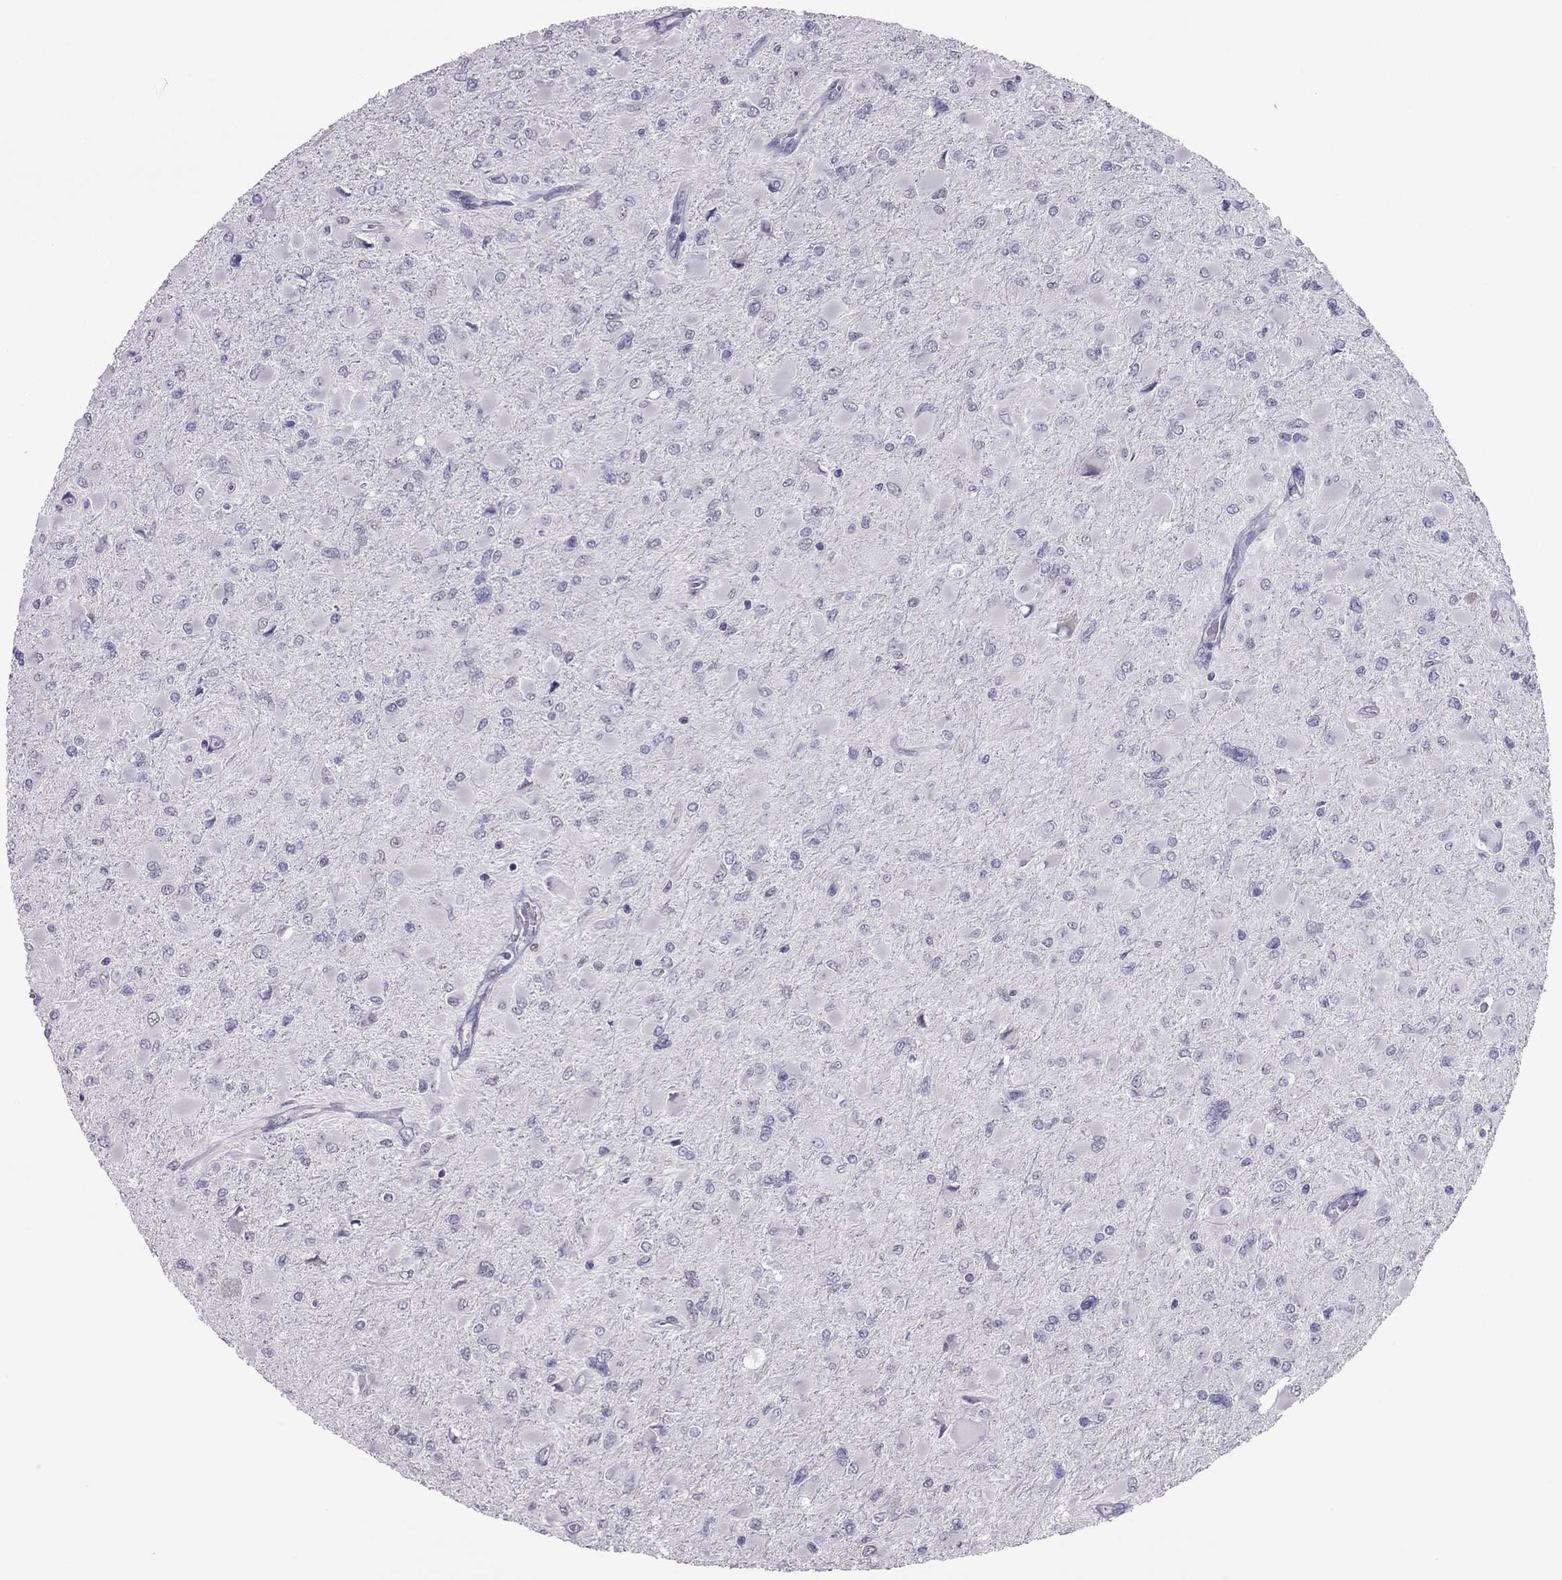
{"staining": {"intensity": "negative", "quantity": "none", "location": "none"}, "tissue": "glioma", "cell_type": "Tumor cells", "image_type": "cancer", "snomed": [{"axis": "morphology", "description": "Glioma, malignant, High grade"}, {"axis": "topography", "description": "Cerebral cortex"}], "caption": "Immunohistochemical staining of human malignant glioma (high-grade) demonstrates no significant positivity in tumor cells.", "gene": "SPINT3", "patient": {"sex": "female", "age": 36}}